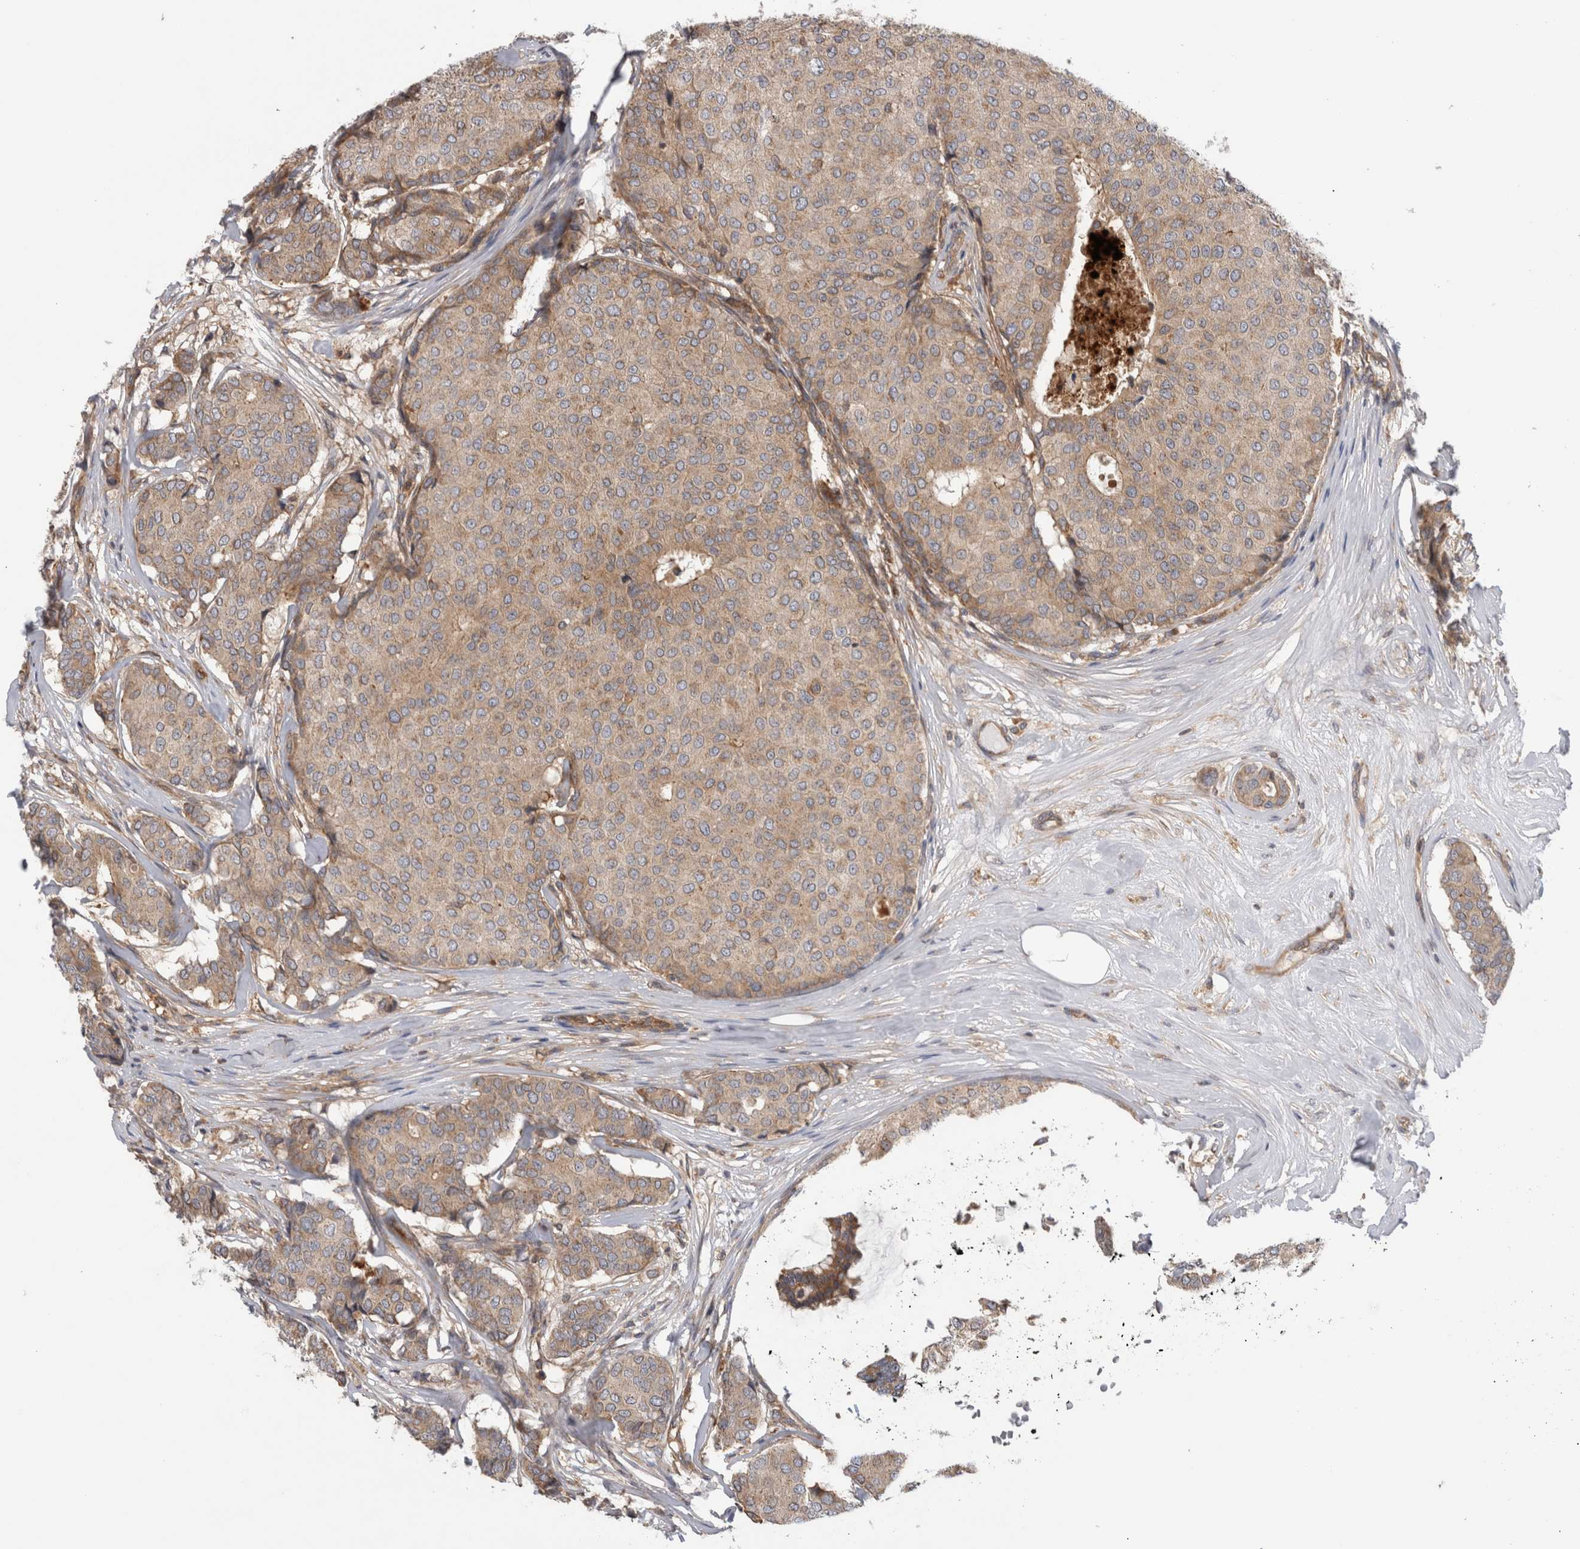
{"staining": {"intensity": "moderate", "quantity": ">75%", "location": "cytoplasmic/membranous"}, "tissue": "breast cancer", "cell_type": "Tumor cells", "image_type": "cancer", "snomed": [{"axis": "morphology", "description": "Duct carcinoma"}, {"axis": "topography", "description": "Breast"}], "caption": "Immunohistochemistry (IHC) micrograph of neoplastic tissue: human breast cancer (invasive ductal carcinoma) stained using immunohistochemistry displays medium levels of moderate protein expression localized specifically in the cytoplasmic/membranous of tumor cells, appearing as a cytoplasmic/membranous brown color.", "gene": "GRIK2", "patient": {"sex": "female", "age": 75}}